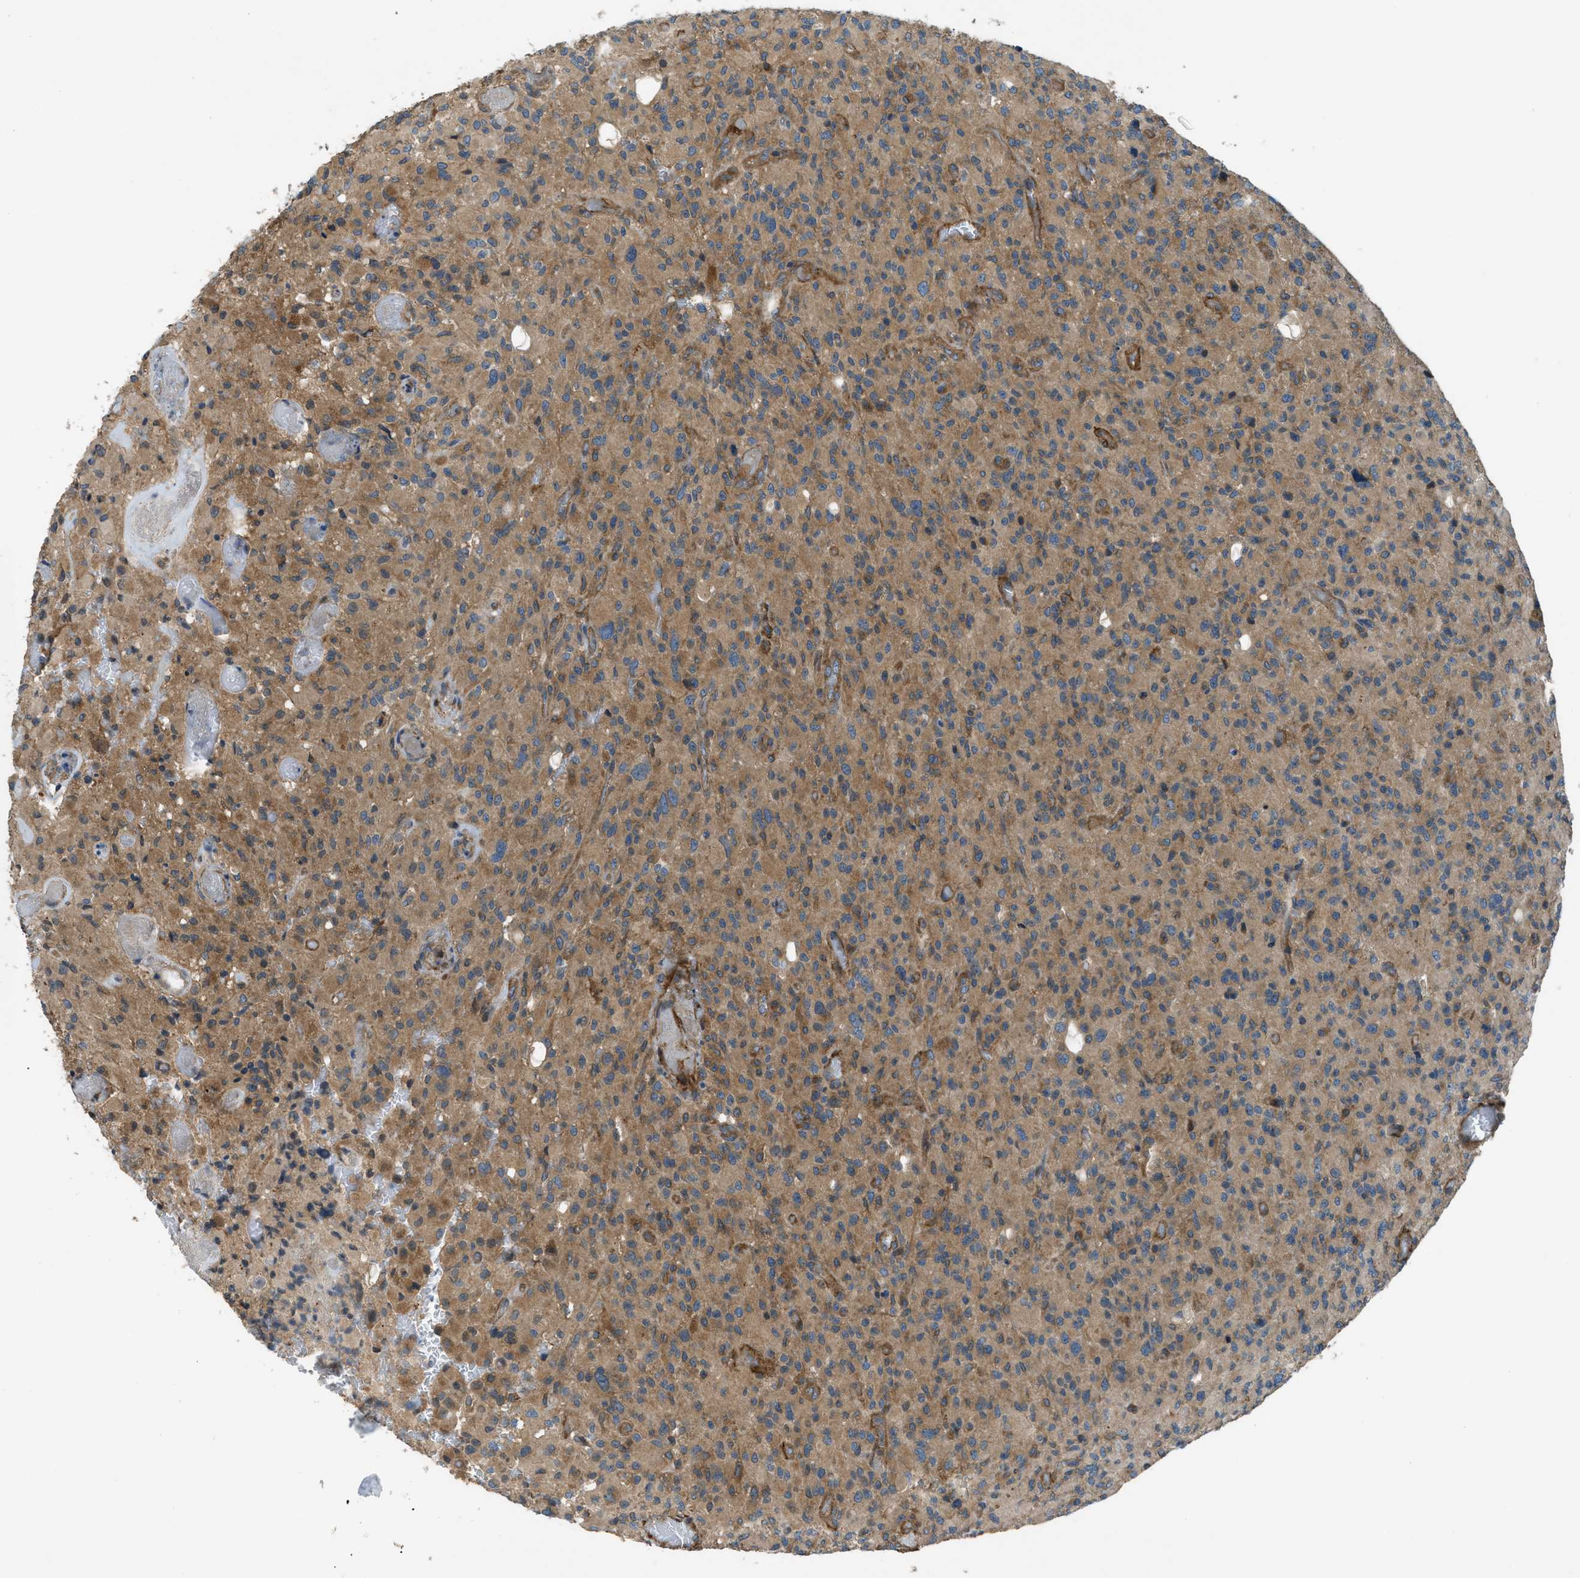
{"staining": {"intensity": "moderate", "quantity": ">75%", "location": "cytoplasmic/membranous"}, "tissue": "glioma", "cell_type": "Tumor cells", "image_type": "cancer", "snomed": [{"axis": "morphology", "description": "Glioma, malignant, High grade"}, {"axis": "topography", "description": "Brain"}], "caption": "Immunohistochemical staining of glioma shows medium levels of moderate cytoplasmic/membranous protein expression in about >75% of tumor cells.", "gene": "VEZT", "patient": {"sex": "male", "age": 71}}